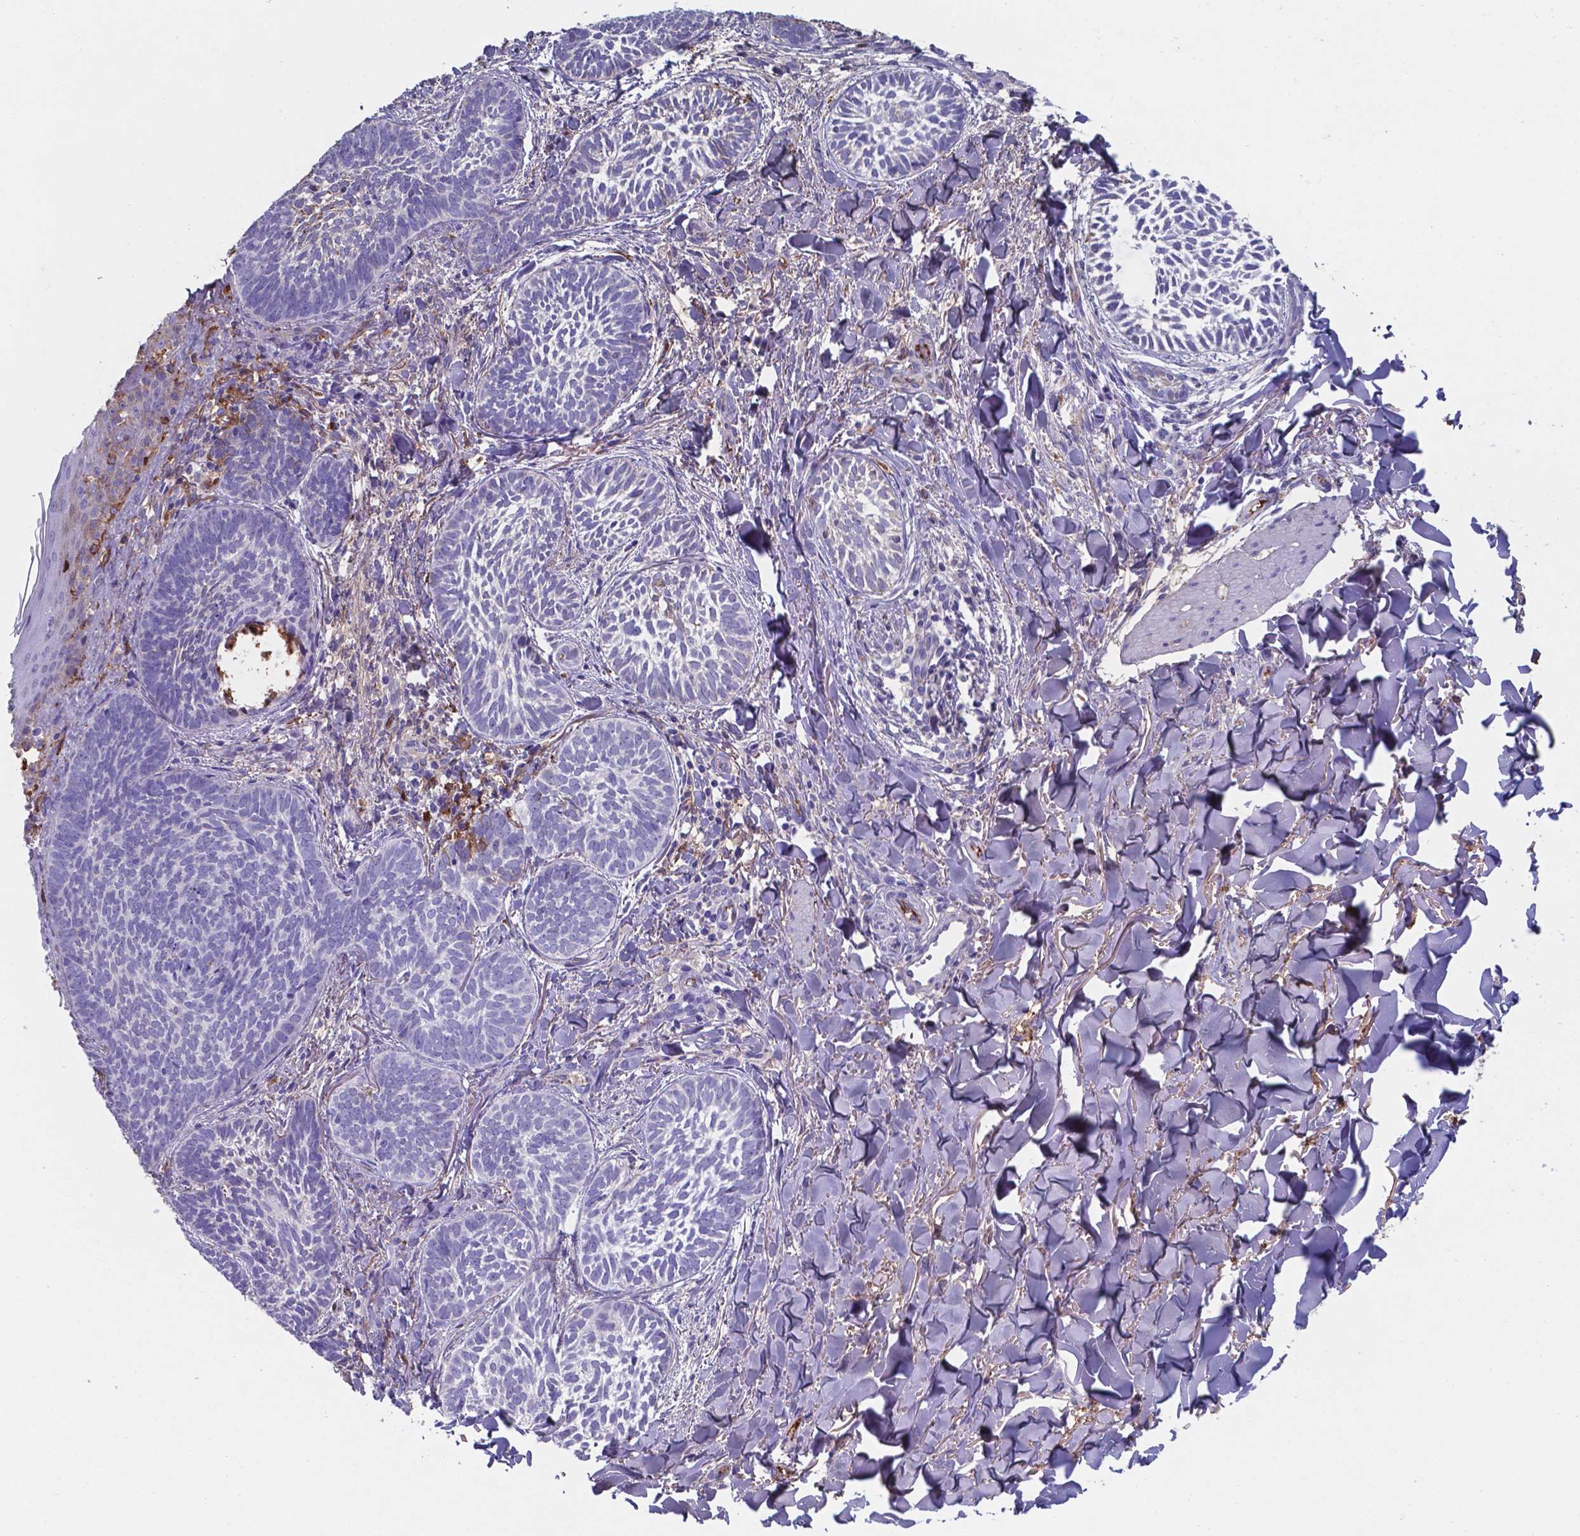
{"staining": {"intensity": "negative", "quantity": "none", "location": "none"}, "tissue": "skin cancer", "cell_type": "Tumor cells", "image_type": "cancer", "snomed": [{"axis": "morphology", "description": "Normal tissue, NOS"}, {"axis": "morphology", "description": "Basal cell carcinoma"}, {"axis": "topography", "description": "Skin"}], "caption": "DAB immunohistochemical staining of basal cell carcinoma (skin) shows no significant expression in tumor cells. (Stains: DAB (3,3'-diaminobenzidine) IHC with hematoxylin counter stain, Microscopy: brightfield microscopy at high magnification).", "gene": "SERPINA1", "patient": {"sex": "male", "age": 46}}